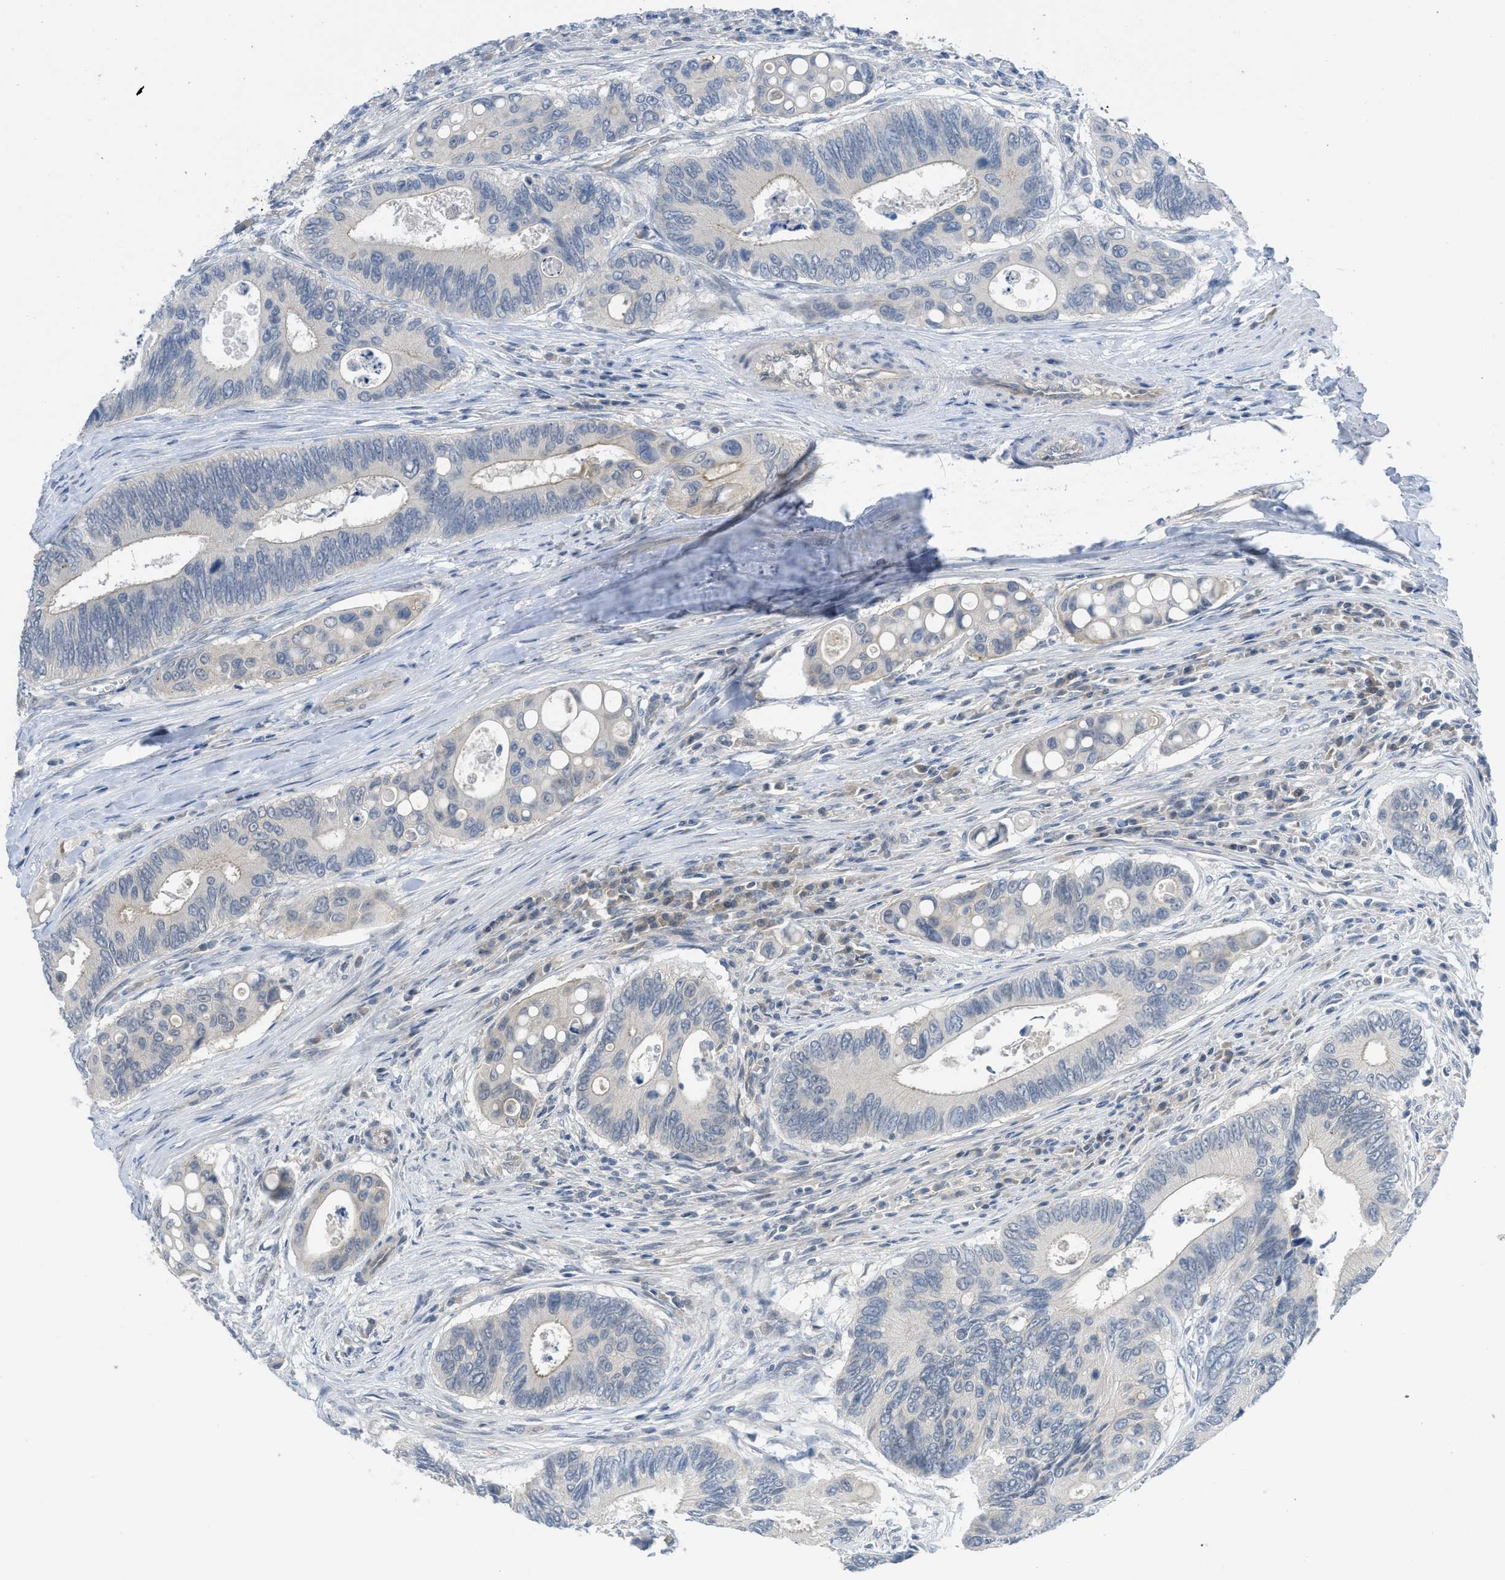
{"staining": {"intensity": "negative", "quantity": "none", "location": "none"}, "tissue": "colorectal cancer", "cell_type": "Tumor cells", "image_type": "cancer", "snomed": [{"axis": "morphology", "description": "Inflammation, NOS"}, {"axis": "morphology", "description": "Adenocarcinoma, NOS"}, {"axis": "topography", "description": "Colon"}], "caption": "Human colorectal cancer stained for a protein using immunohistochemistry exhibits no expression in tumor cells.", "gene": "TNFAIP1", "patient": {"sex": "male", "age": 72}}